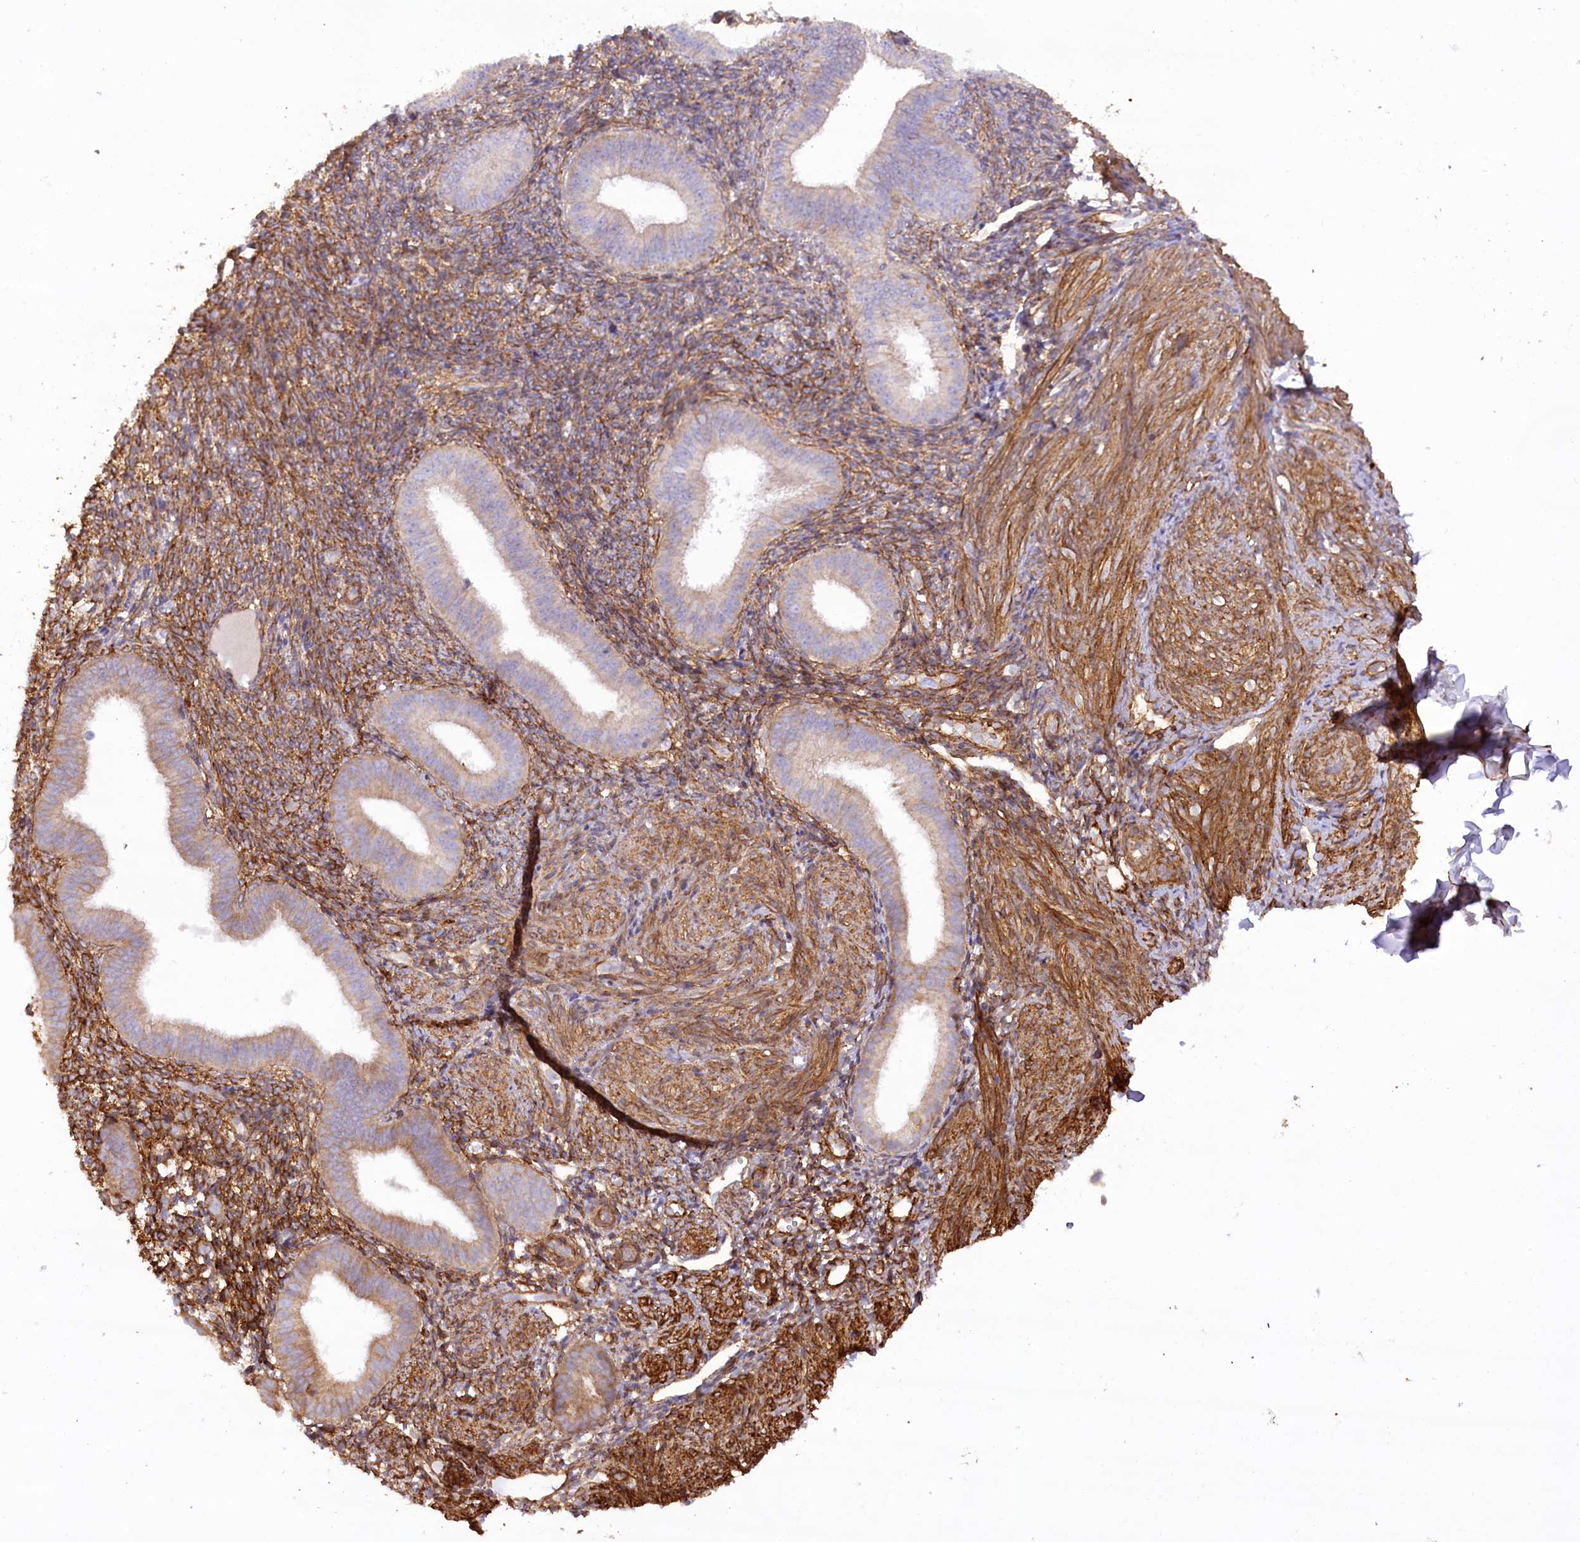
{"staining": {"intensity": "moderate", "quantity": ">75%", "location": "cytoplasmic/membranous"}, "tissue": "endometrium", "cell_type": "Cells in endometrial stroma", "image_type": "normal", "snomed": [{"axis": "morphology", "description": "Normal tissue, NOS"}, {"axis": "topography", "description": "Uterus"}, {"axis": "topography", "description": "Endometrium"}], "caption": "The photomicrograph exhibits staining of unremarkable endometrium, revealing moderate cytoplasmic/membranous protein staining (brown color) within cells in endometrial stroma.", "gene": "SYNPO2", "patient": {"sex": "female", "age": 48}}